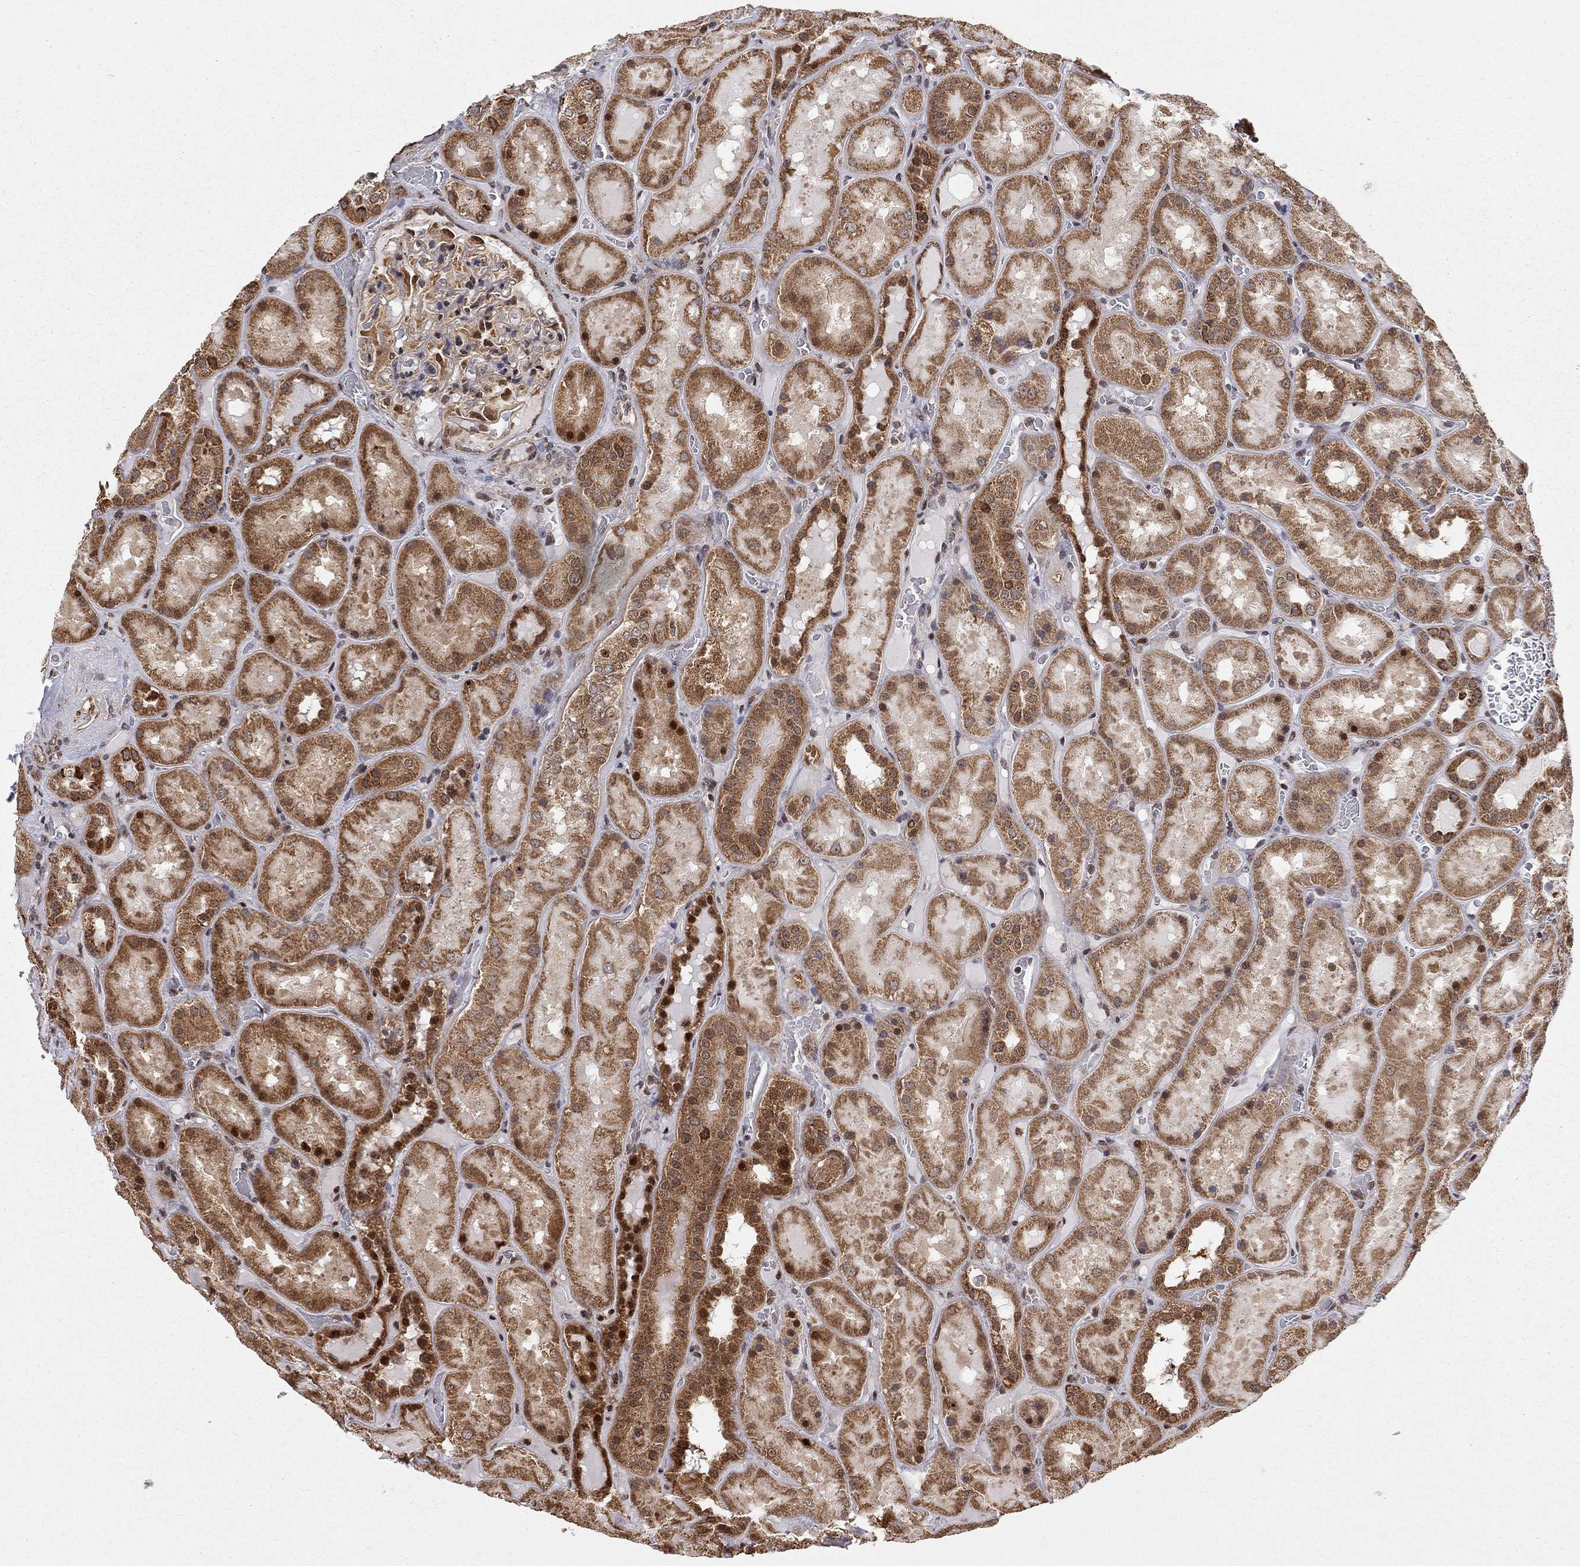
{"staining": {"intensity": "strong", "quantity": "25%-75%", "location": "nuclear"}, "tissue": "kidney", "cell_type": "Cells in glomeruli", "image_type": "normal", "snomed": [{"axis": "morphology", "description": "Normal tissue, NOS"}, {"axis": "topography", "description": "Kidney"}], "caption": "Brown immunohistochemical staining in unremarkable human kidney displays strong nuclear expression in about 25%-75% of cells in glomeruli. (DAB (3,3'-diaminobenzidine) IHC with brightfield microscopy, high magnification).", "gene": "ELOB", "patient": {"sex": "male", "age": 73}}